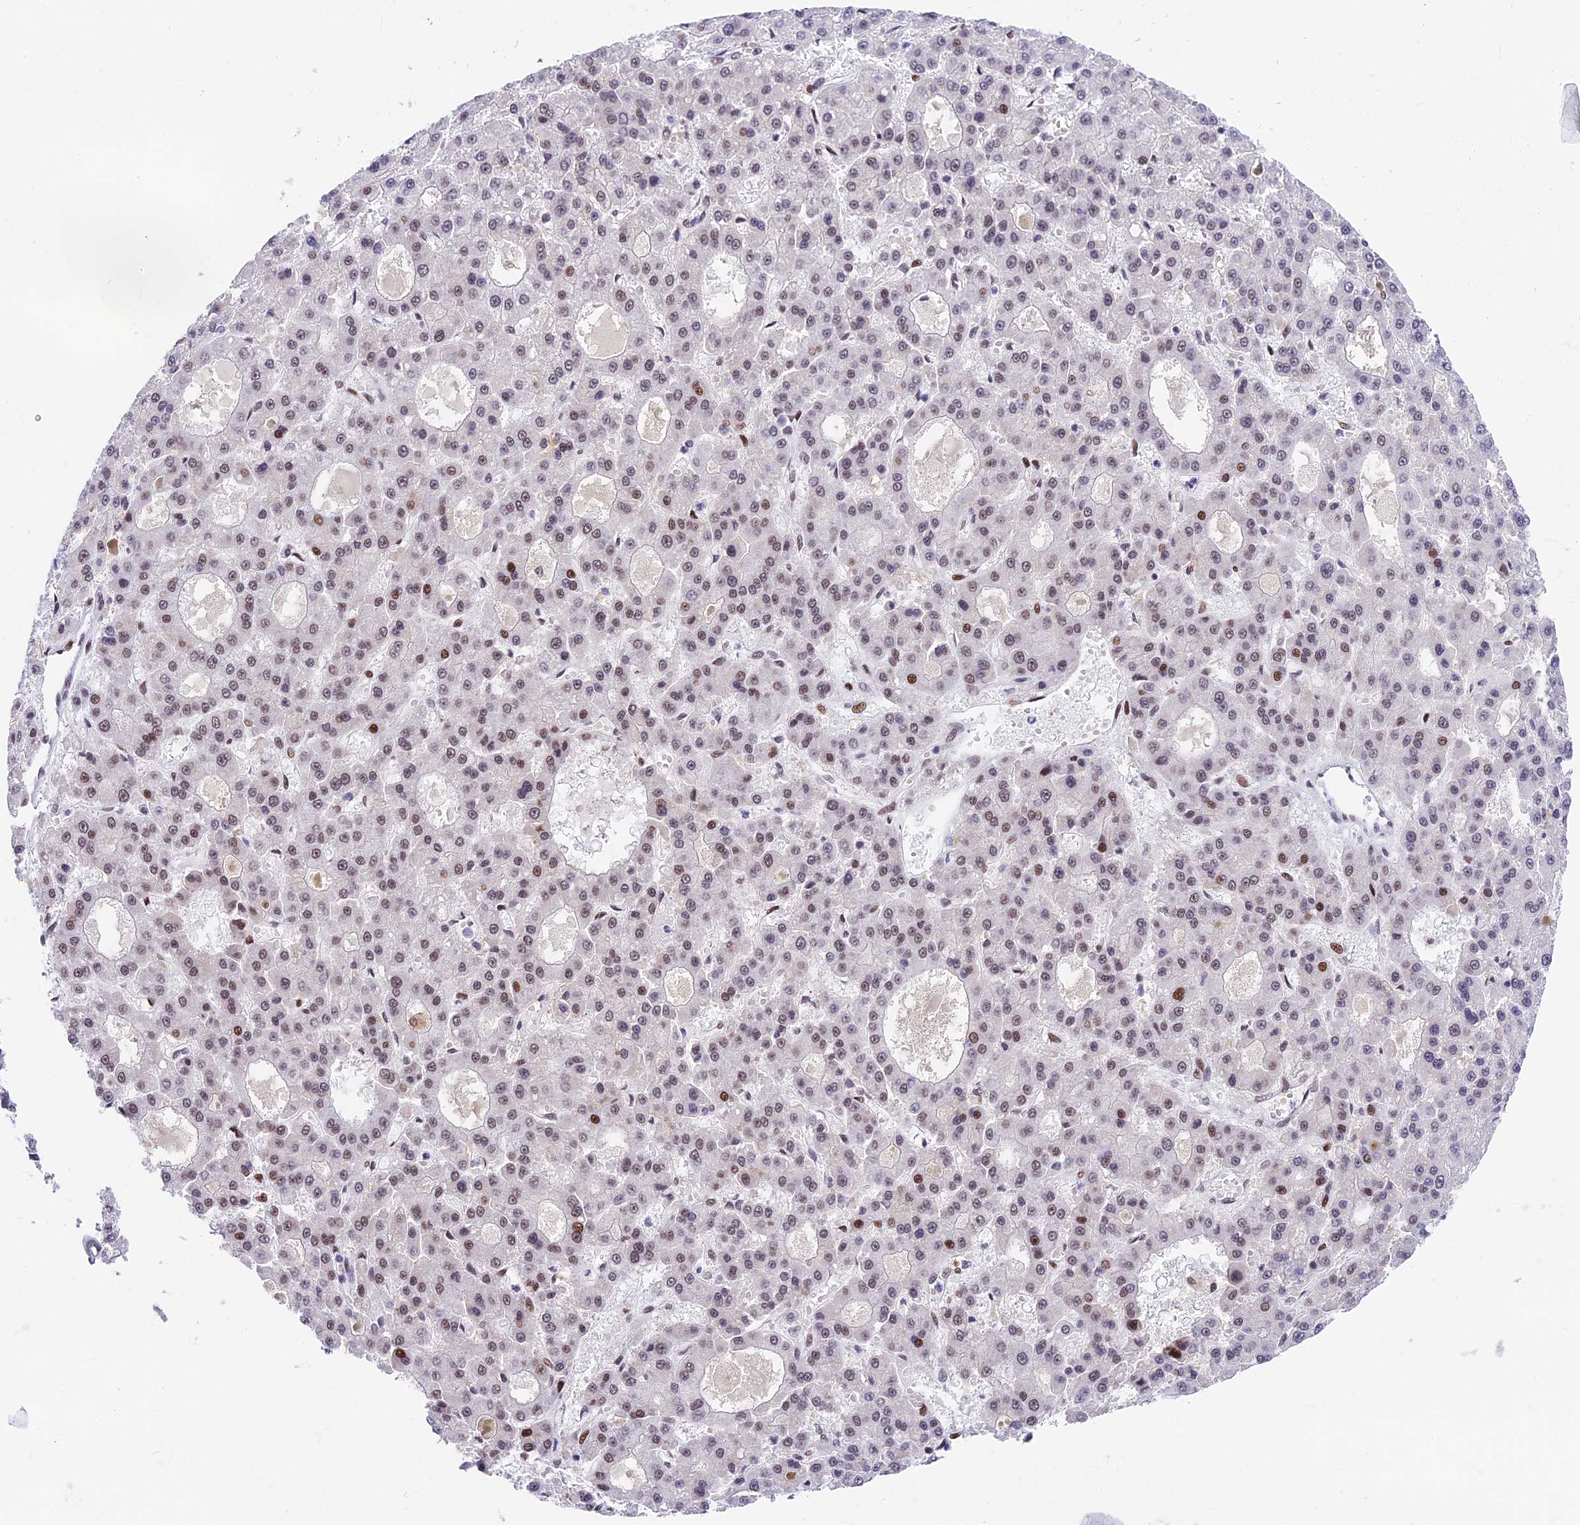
{"staining": {"intensity": "weak", "quantity": ">75%", "location": "nuclear"}, "tissue": "liver cancer", "cell_type": "Tumor cells", "image_type": "cancer", "snomed": [{"axis": "morphology", "description": "Carcinoma, Hepatocellular, NOS"}, {"axis": "topography", "description": "Liver"}], "caption": "Liver hepatocellular carcinoma stained with a brown dye exhibits weak nuclear positive expression in about >75% of tumor cells.", "gene": "SBNO1", "patient": {"sex": "male", "age": 70}}